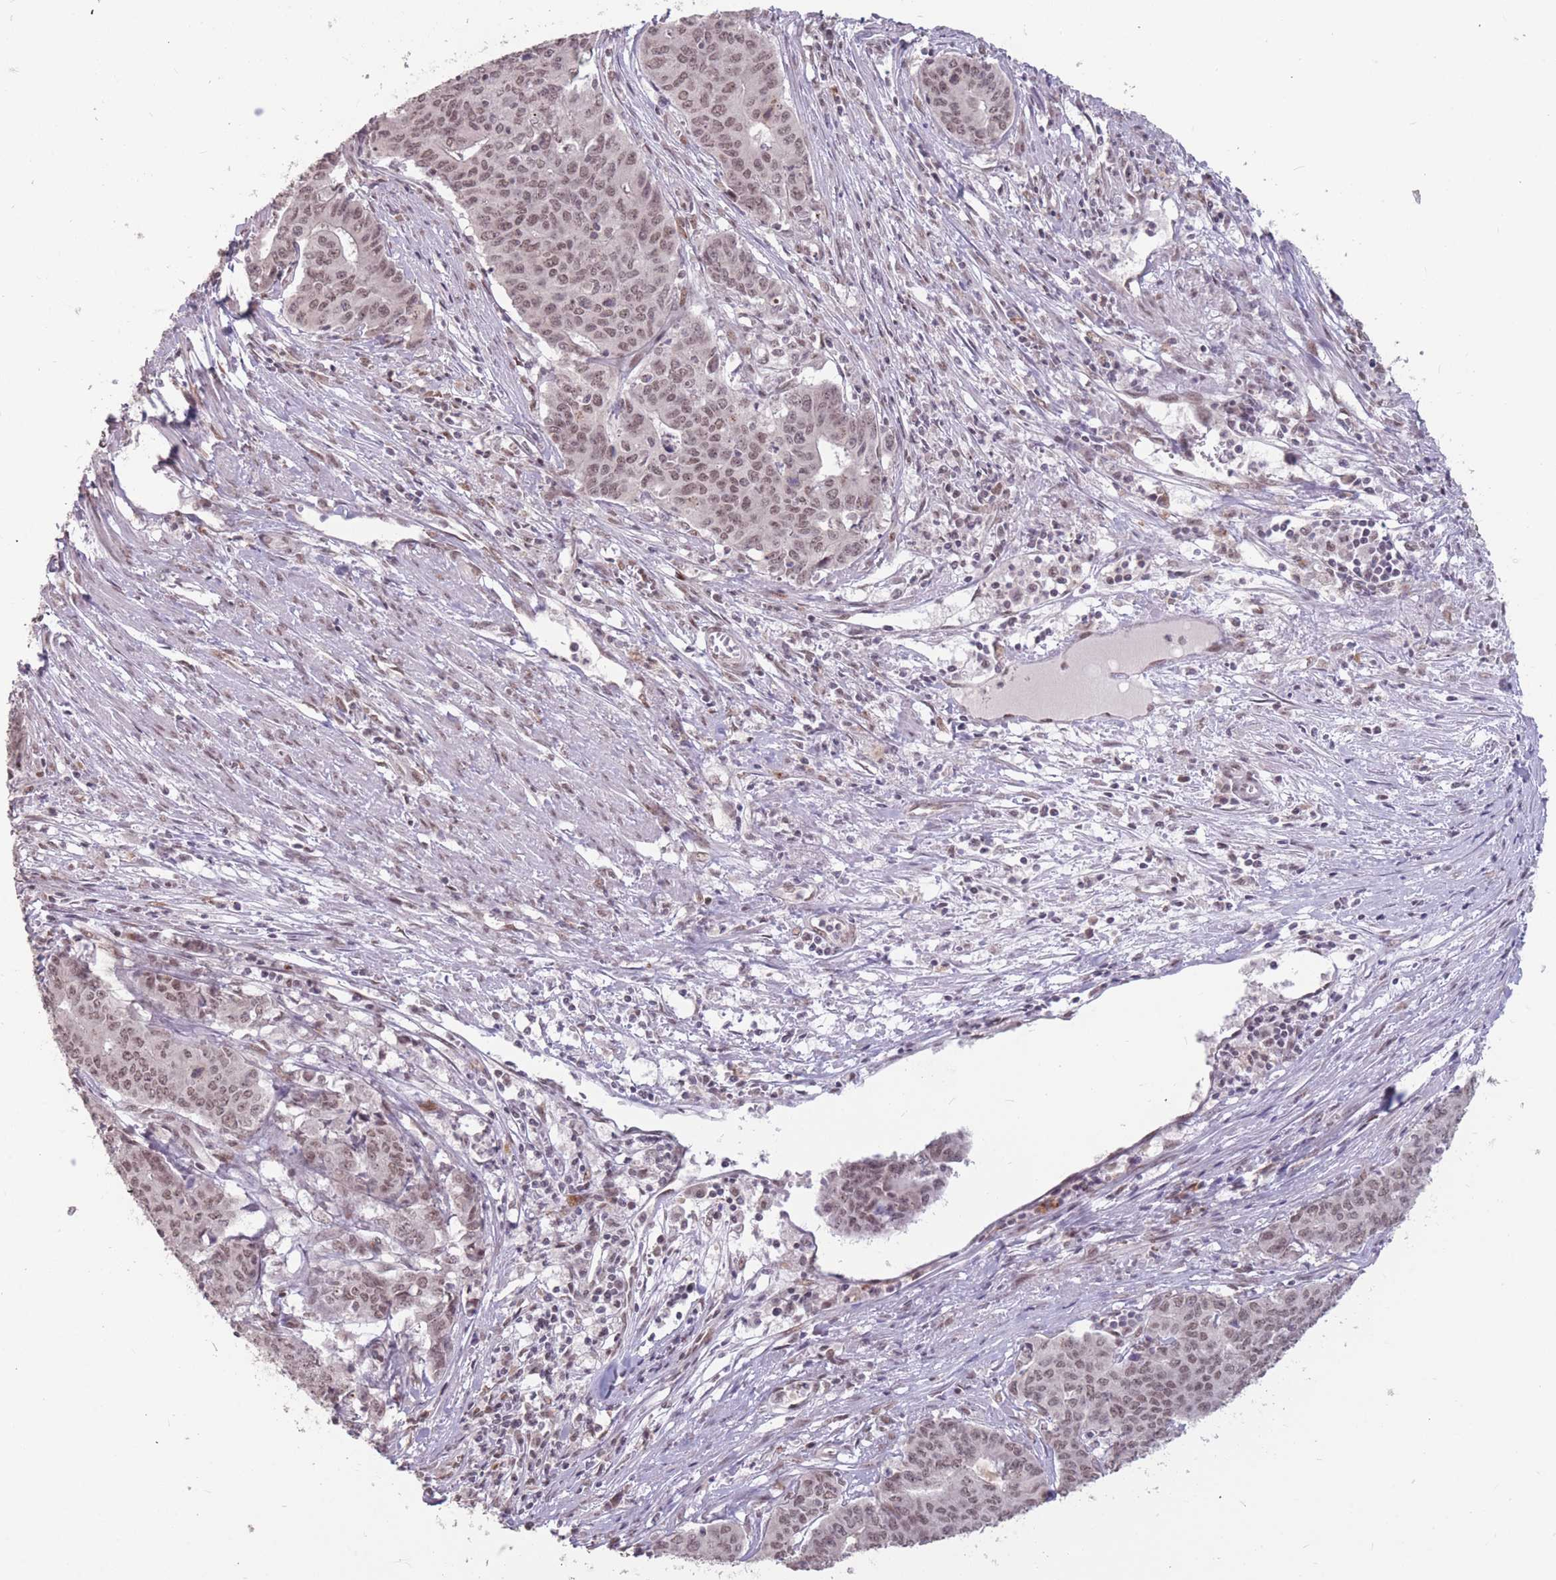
{"staining": {"intensity": "moderate", "quantity": ">75%", "location": "nuclear"}, "tissue": "endometrial cancer", "cell_type": "Tumor cells", "image_type": "cancer", "snomed": [{"axis": "morphology", "description": "Adenocarcinoma, NOS"}, {"axis": "topography", "description": "Endometrium"}], "caption": "Approximately >75% of tumor cells in endometrial cancer exhibit moderate nuclear protein positivity as visualized by brown immunohistochemical staining.", "gene": "HNRNPUL1", "patient": {"sex": "female", "age": 59}}